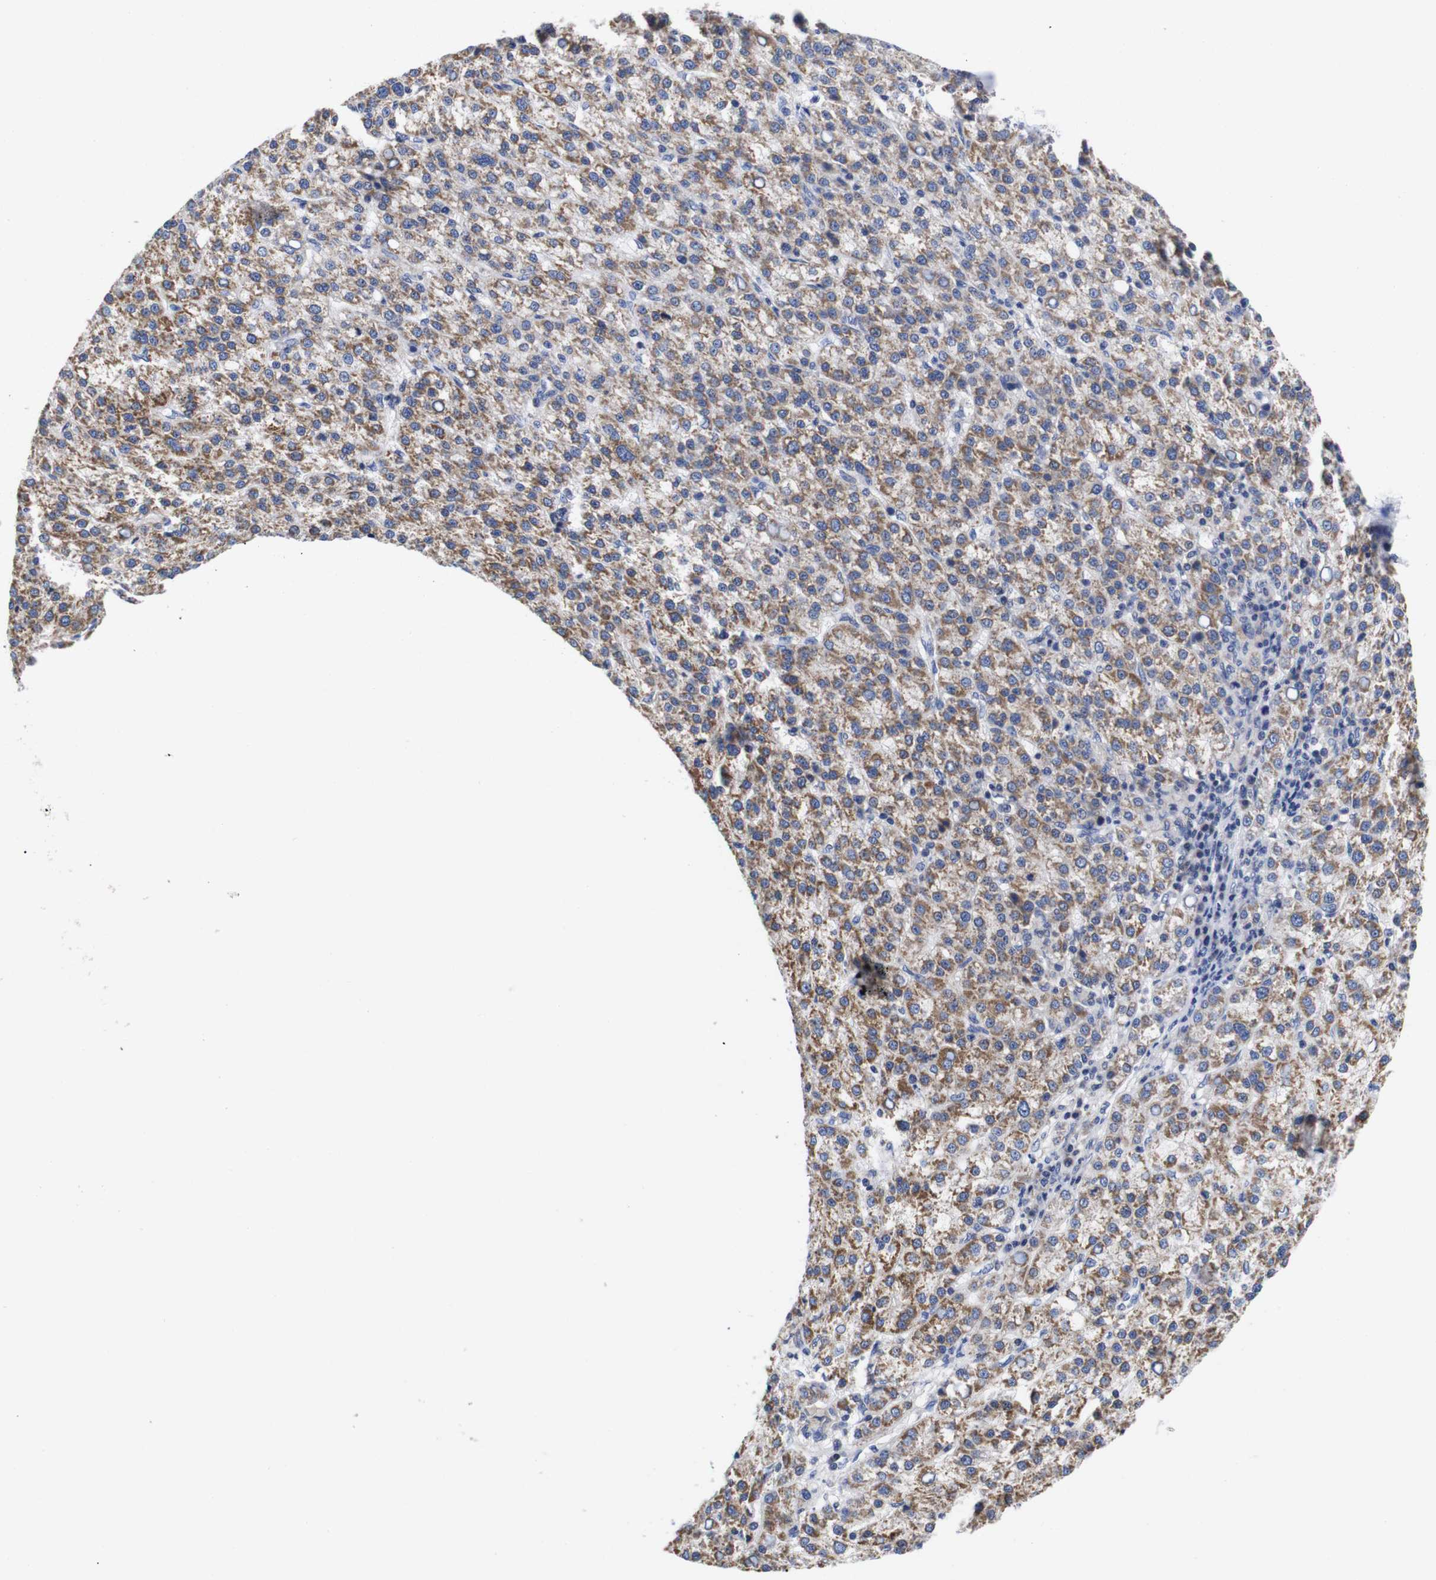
{"staining": {"intensity": "moderate", "quantity": ">75%", "location": "cytoplasmic/membranous"}, "tissue": "liver cancer", "cell_type": "Tumor cells", "image_type": "cancer", "snomed": [{"axis": "morphology", "description": "Carcinoma, Hepatocellular, NOS"}, {"axis": "topography", "description": "Liver"}], "caption": "DAB (3,3'-diaminobenzidine) immunohistochemical staining of human liver hepatocellular carcinoma reveals moderate cytoplasmic/membranous protein expression in about >75% of tumor cells.", "gene": "OPN3", "patient": {"sex": "female", "age": 58}}